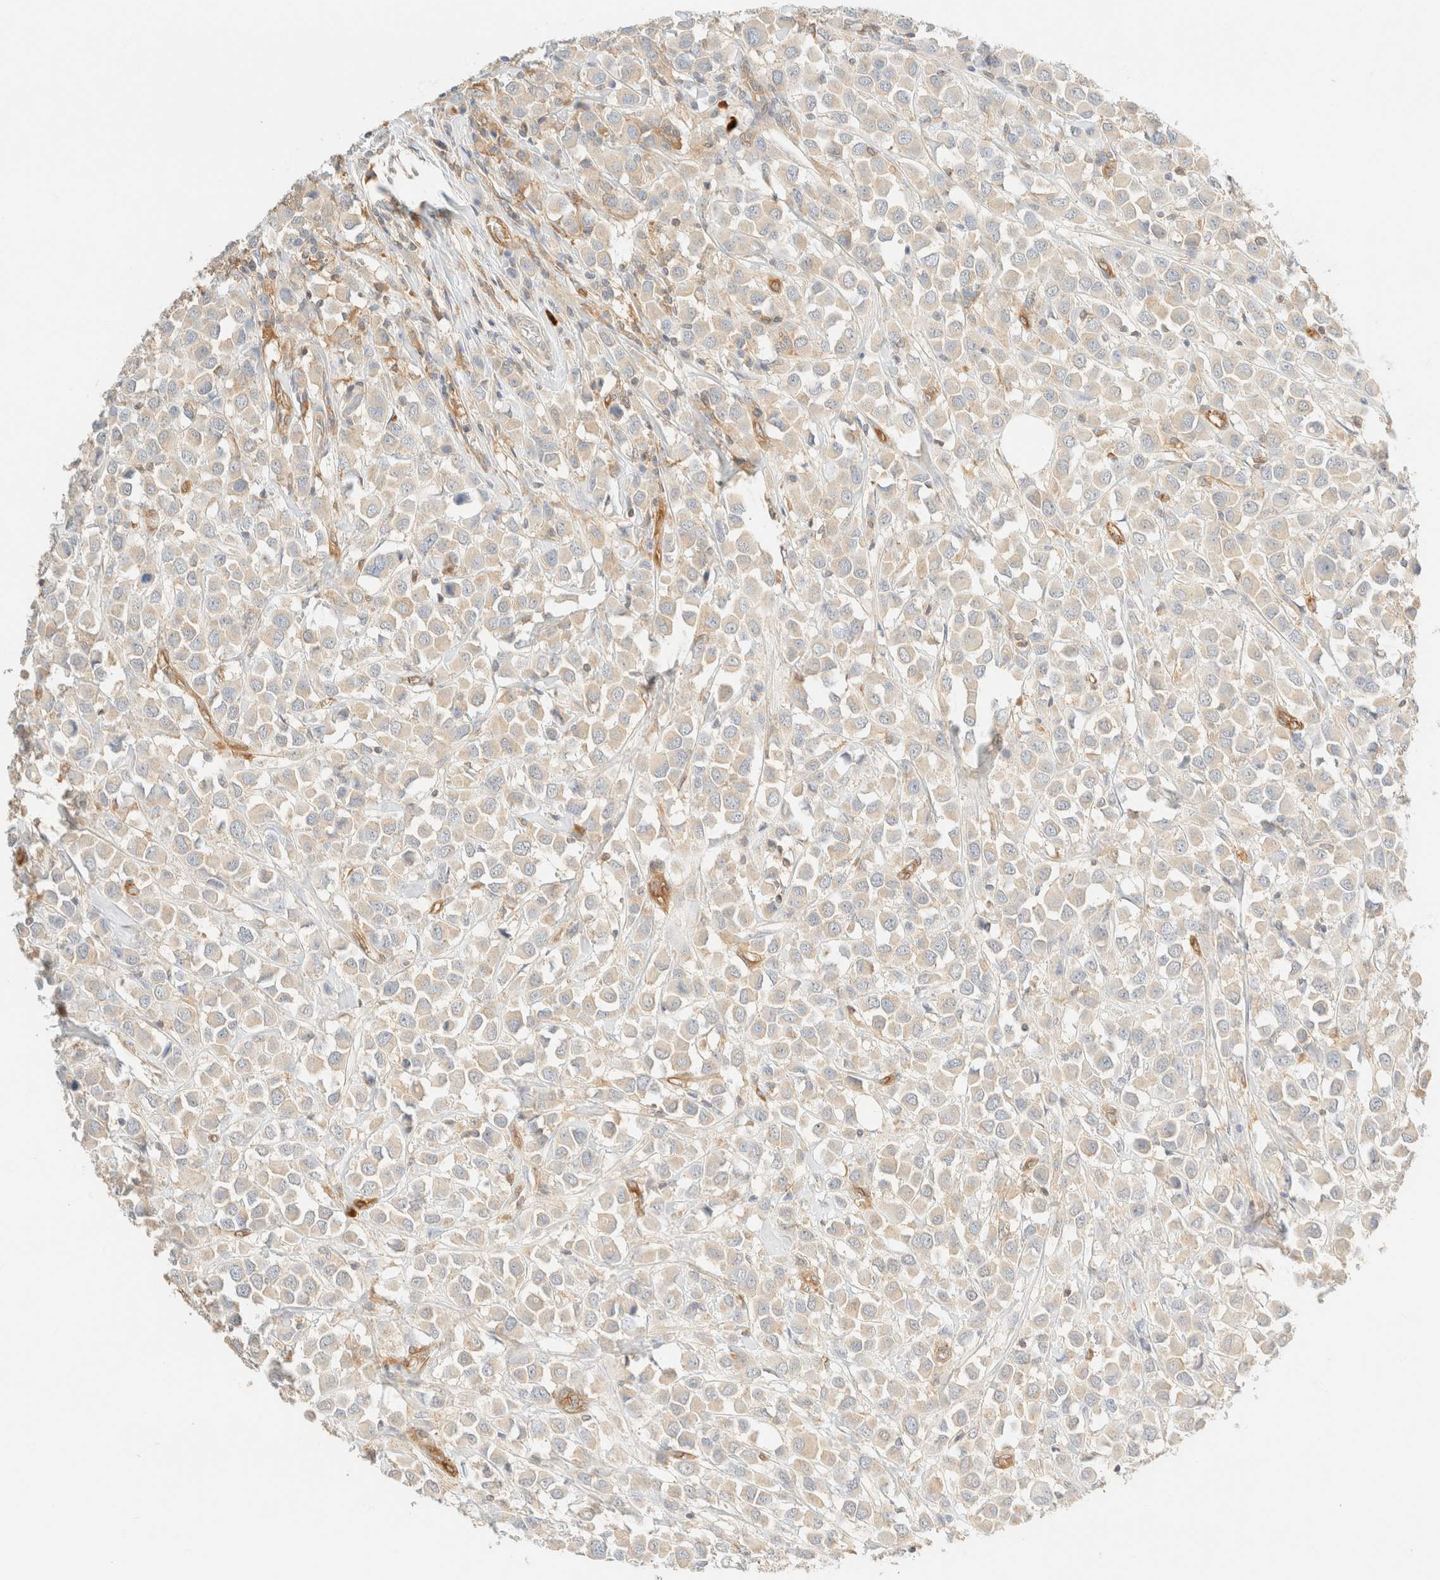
{"staining": {"intensity": "weak", "quantity": "25%-75%", "location": "cytoplasmic/membranous"}, "tissue": "breast cancer", "cell_type": "Tumor cells", "image_type": "cancer", "snomed": [{"axis": "morphology", "description": "Duct carcinoma"}, {"axis": "topography", "description": "Breast"}], "caption": "Immunohistochemical staining of human breast cancer (intraductal carcinoma) exhibits low levels of weak cytoplasmic/membranous protein staining in about 25%-75% of tumor cells.", "gene": "FHOD1", "patient": {"sex": "female", "age": 61}}